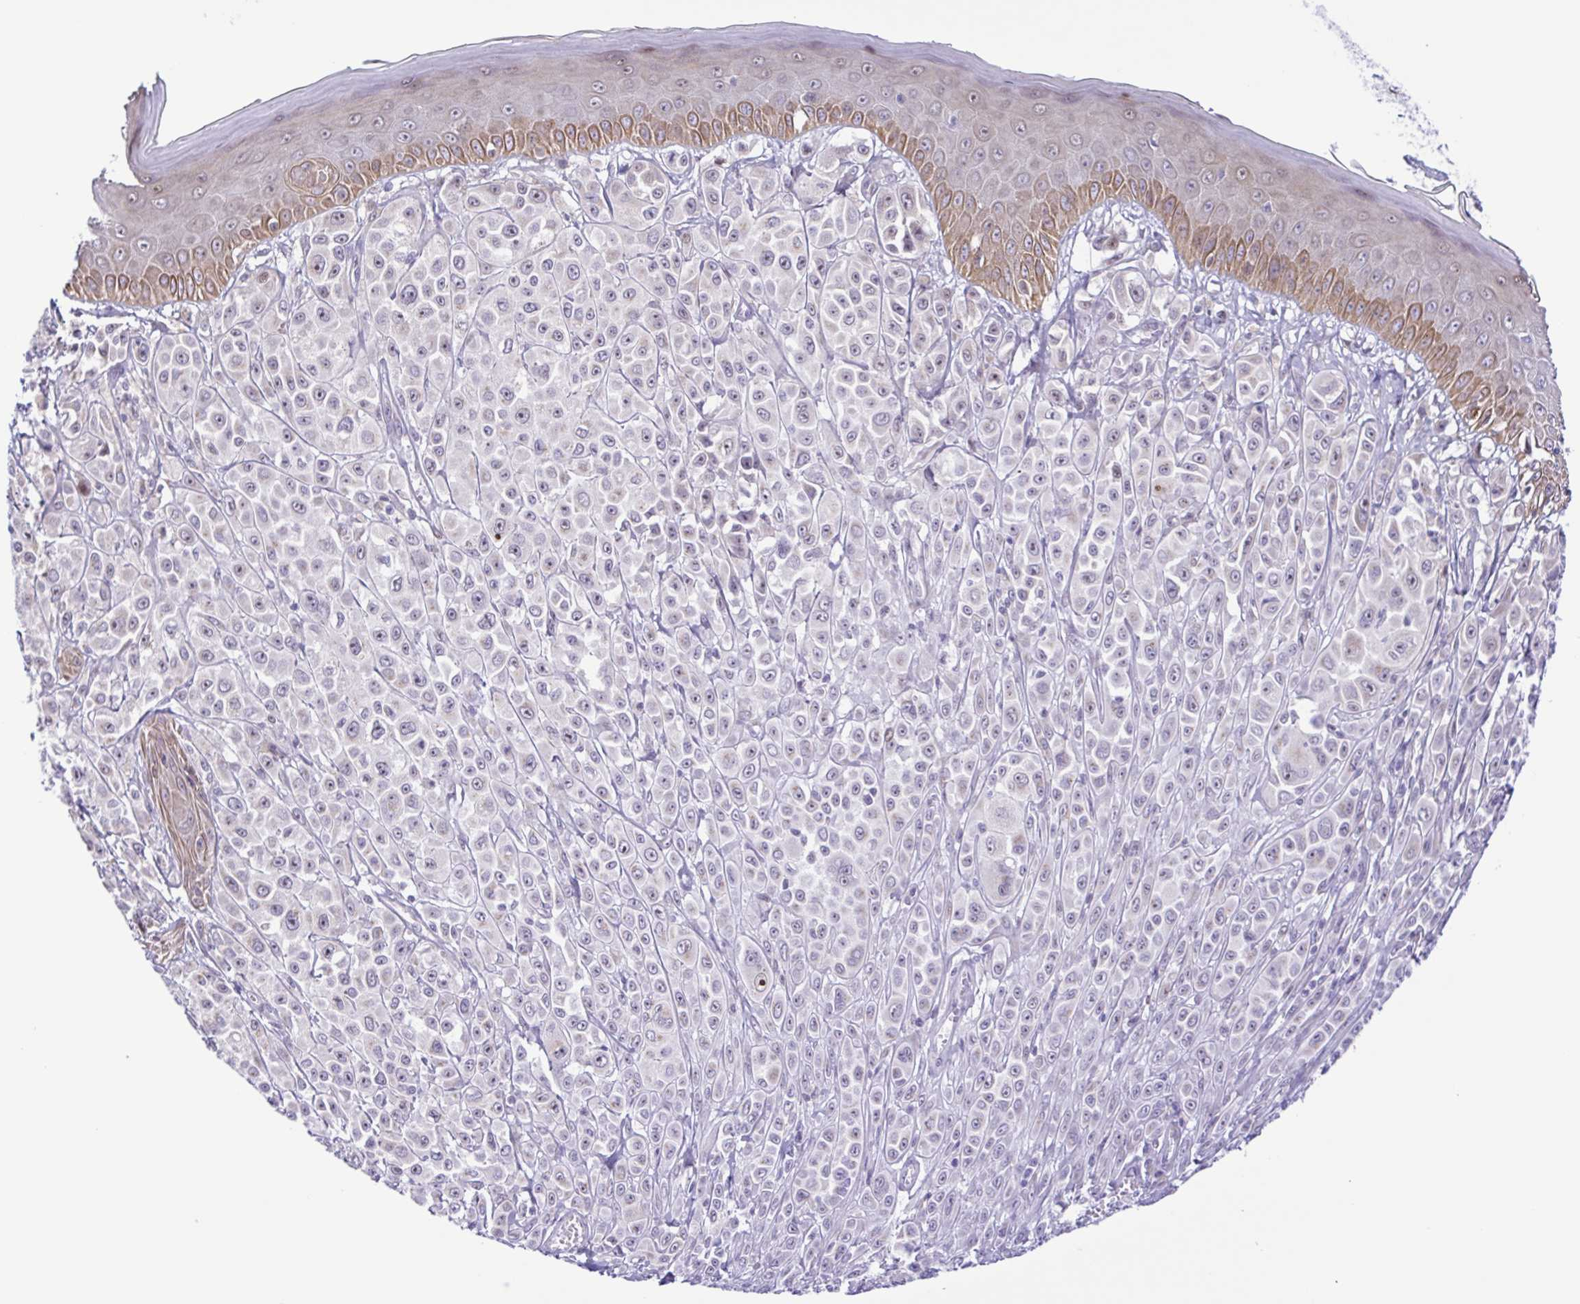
{"staining": {"intensity": "weak", "quantity": "<25%", "location": "nuclear"}, "tissue": "melanoma", "cell_type": "Tumor cells", "image_type": "cancer", "snomed": [{"axis": "morphology", "description": "Malignant melanoma, NOS"}, {"axis": "topography", "description": "Skin"}], "caption": "This is a histopathology image of immunohistochemistry (IHC) staining of malignant melanoma, which shows no positivity in tumor cells. (DAB immunohistochemistry (IHC), high magnification).", "gene": "TGM3", "patient": {"sex": "male", "age": 67}}